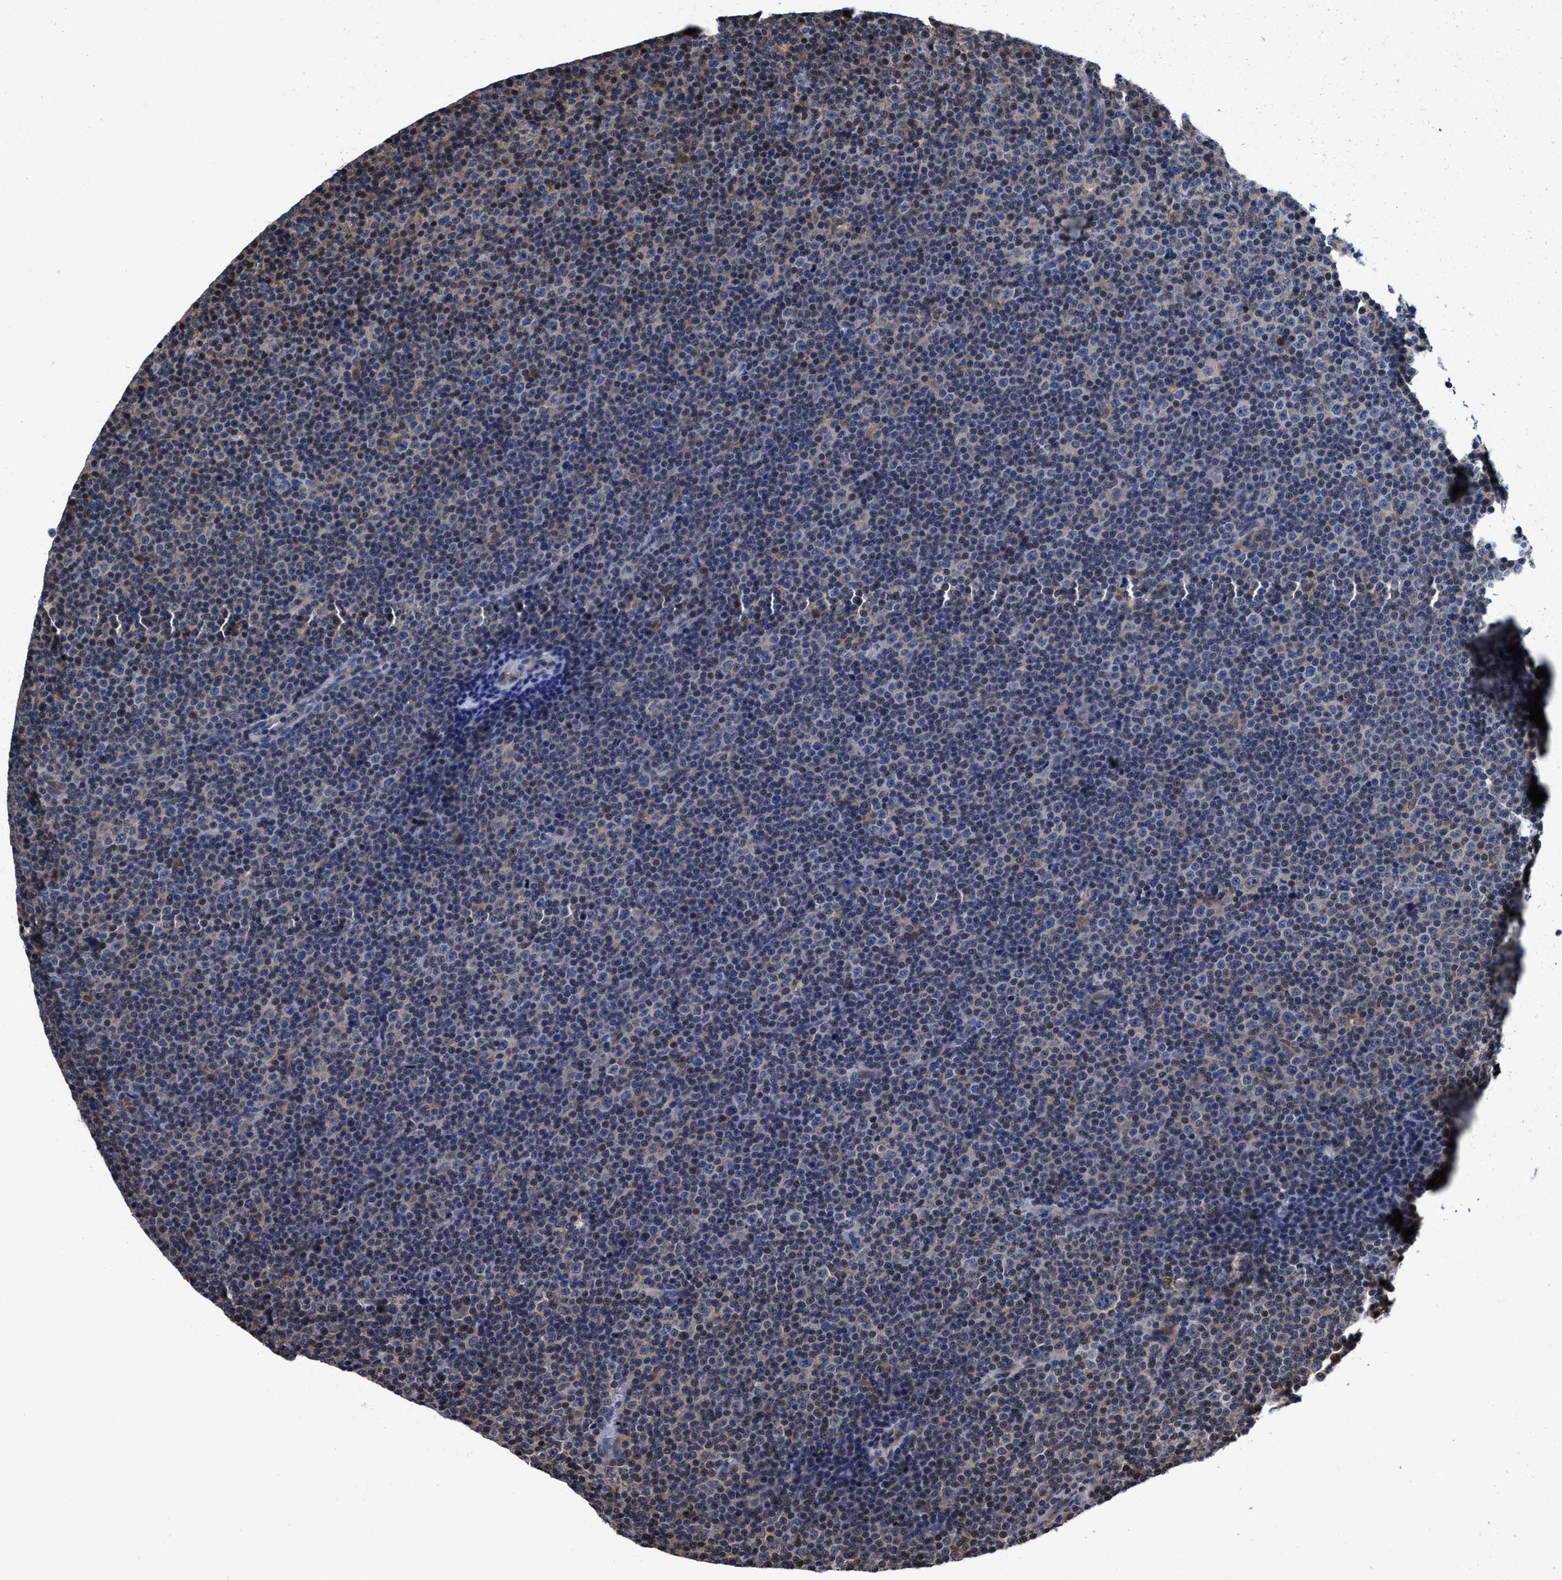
{"staining": {"intensity": "weak", "quantity": "<25%", "location": "nuclear"}, "tissue": "lymphoma", "cell_type": "Tumor cells", "image_type": "cancer", "snomed": [{"axis": "morphology", "description": "Malignant lymphoma, non-Hodgkin's type, Low grade"}, {"axis": "topography", "description": "Lymph node"}], "caption": "Low-grade malignant lymphoma, non-Hodgkin's type was stained to show a protein in brown. There is no significant positivity in tumor cells. Nuclei are stained in blue.", "gene": "KIF12", "patient": {"sex": "female", "age": 67}}